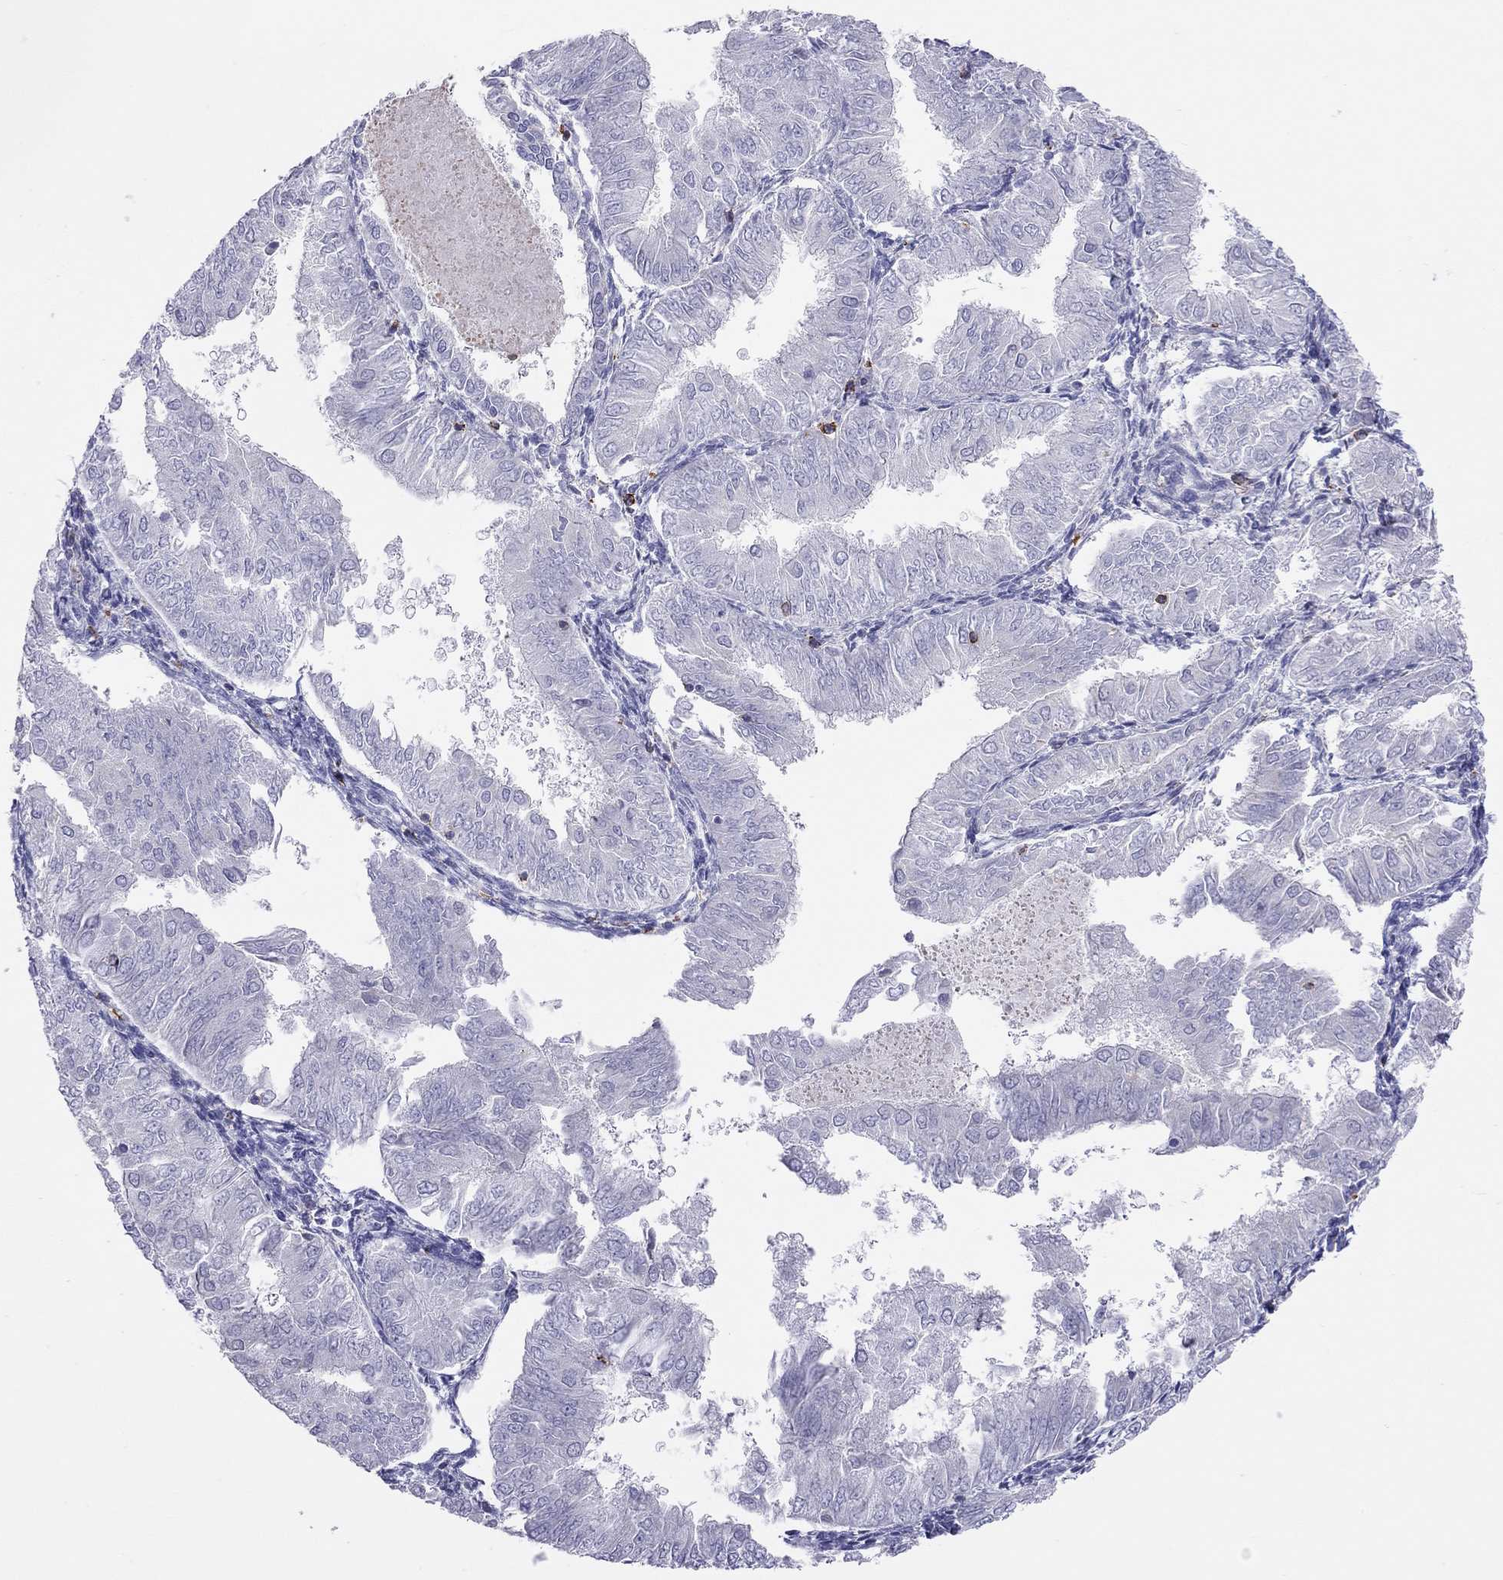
{"staining": {"intensity": "negative", "quantity": "none", "location": "none"}, "tissue": "endometrial cancer", "cell_type": "Tumor cells", "image_type": "cancer", "snomed": [{"axis": "morphology", "description": "Adenocarcinoma, NOS"}, {"axis": "topography", "description": "Endometrium"}], "caption": "The histopathology image exhibits no staining of tumor cells in endometrial adenocarcinoma. The staining is performed using DAB brown chromogen with nuclei counter-stained in using hematoxylin.", "gene": "MND1", "patient": {"sex": "female", "age": 53}}